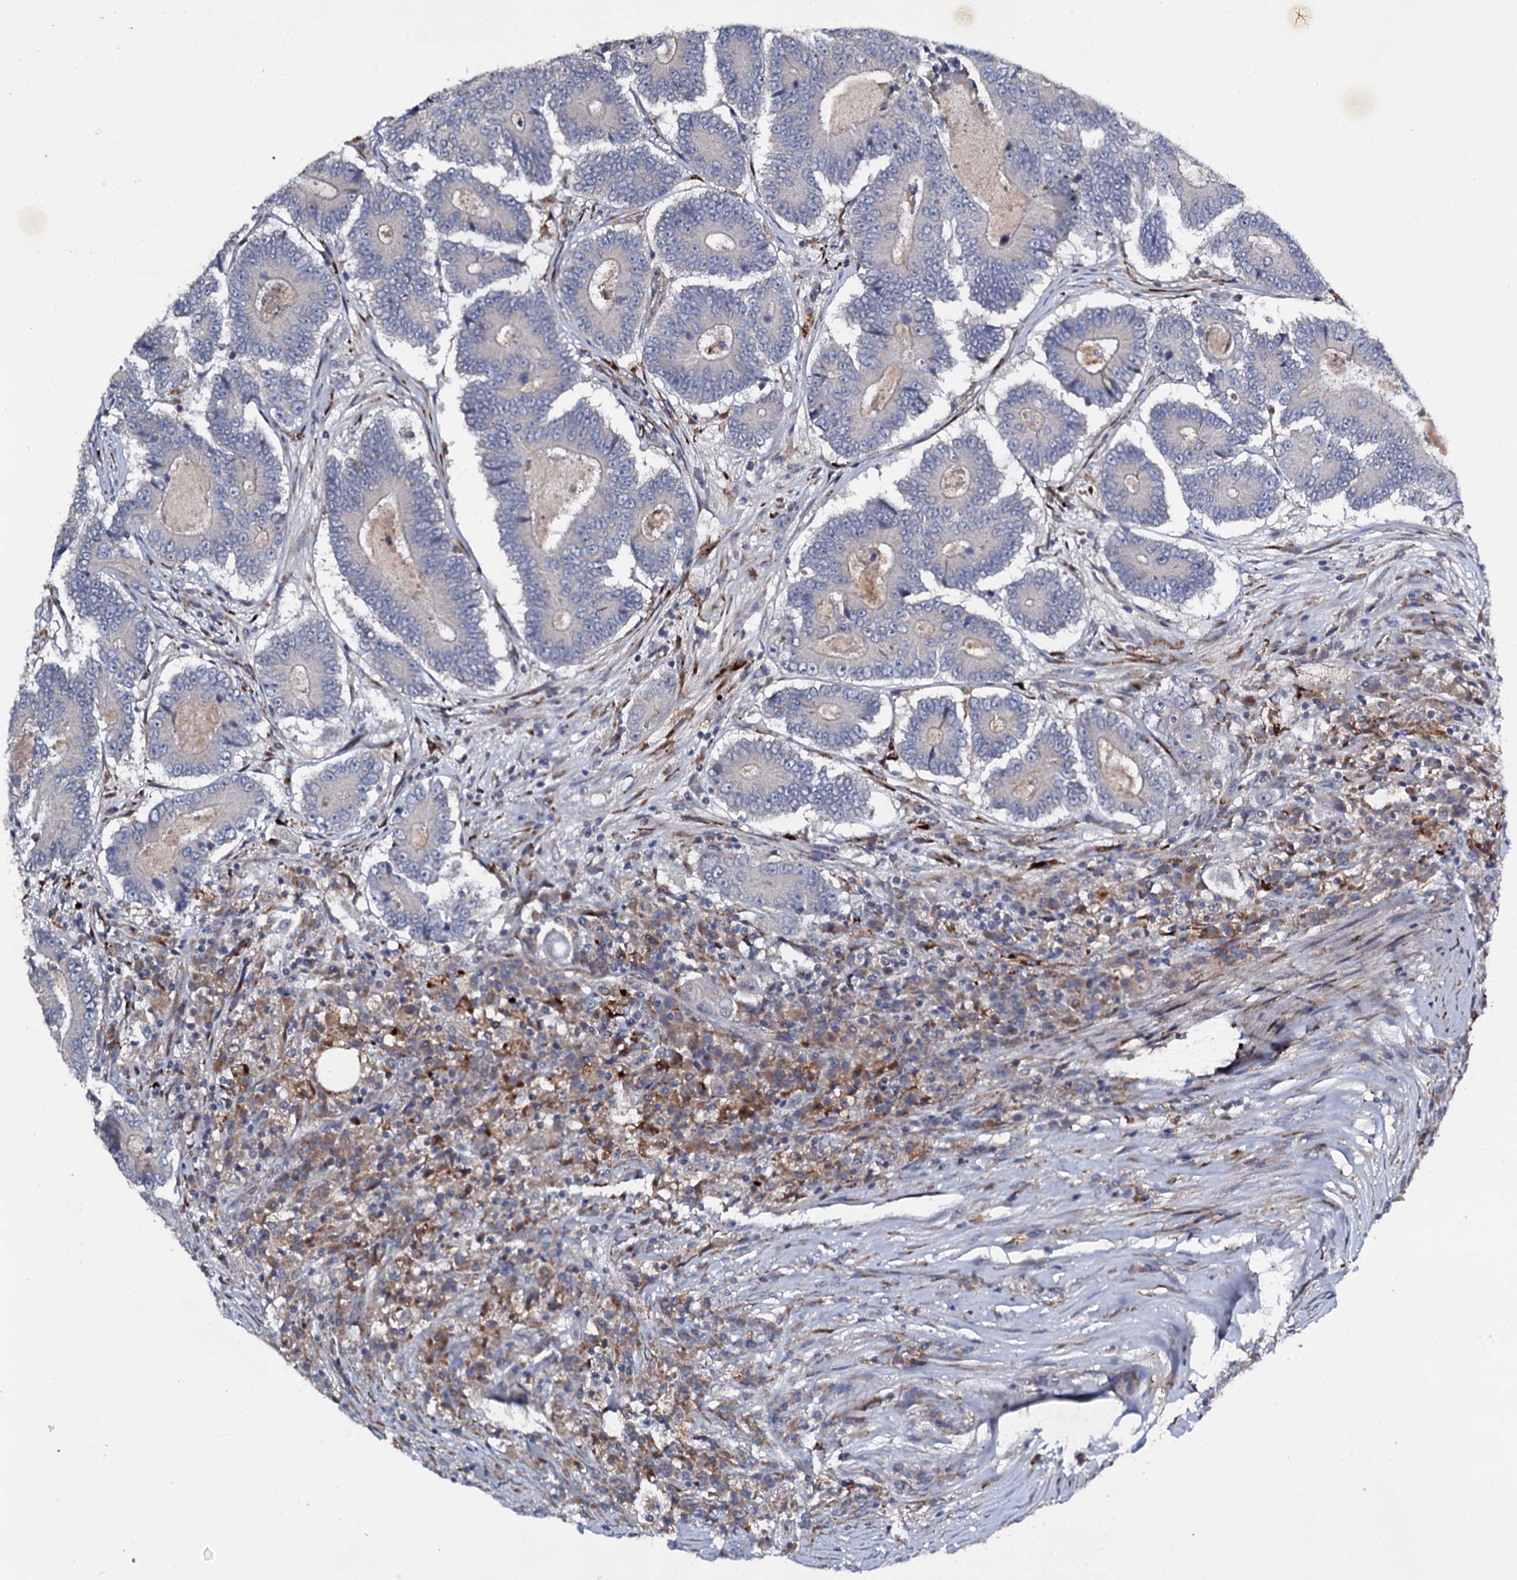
{"staining": {"intensity": "negative", "quantity": "none", "location": "none"}, "tissue": "colorectal cancer", "cell_type": "Tumor cells", "image_type": "cancer", "snomed": [{"axis": "morphology", "description": "Adenocarcinoma, NOS"}, {"axis": "topography", "description": "Colon"}], "caption": "Tumor cells are negative for brown protein staining in colorectal cancer (adenocarcinoma). Brightfield microscopy of IHC stained with DAB (3,3'-diaminobenzidine) (brown) and hematoxylin (blue), captured at high magnification.", "gene": "LRRC28", "patient": {"sex": "male", "age": 83}}